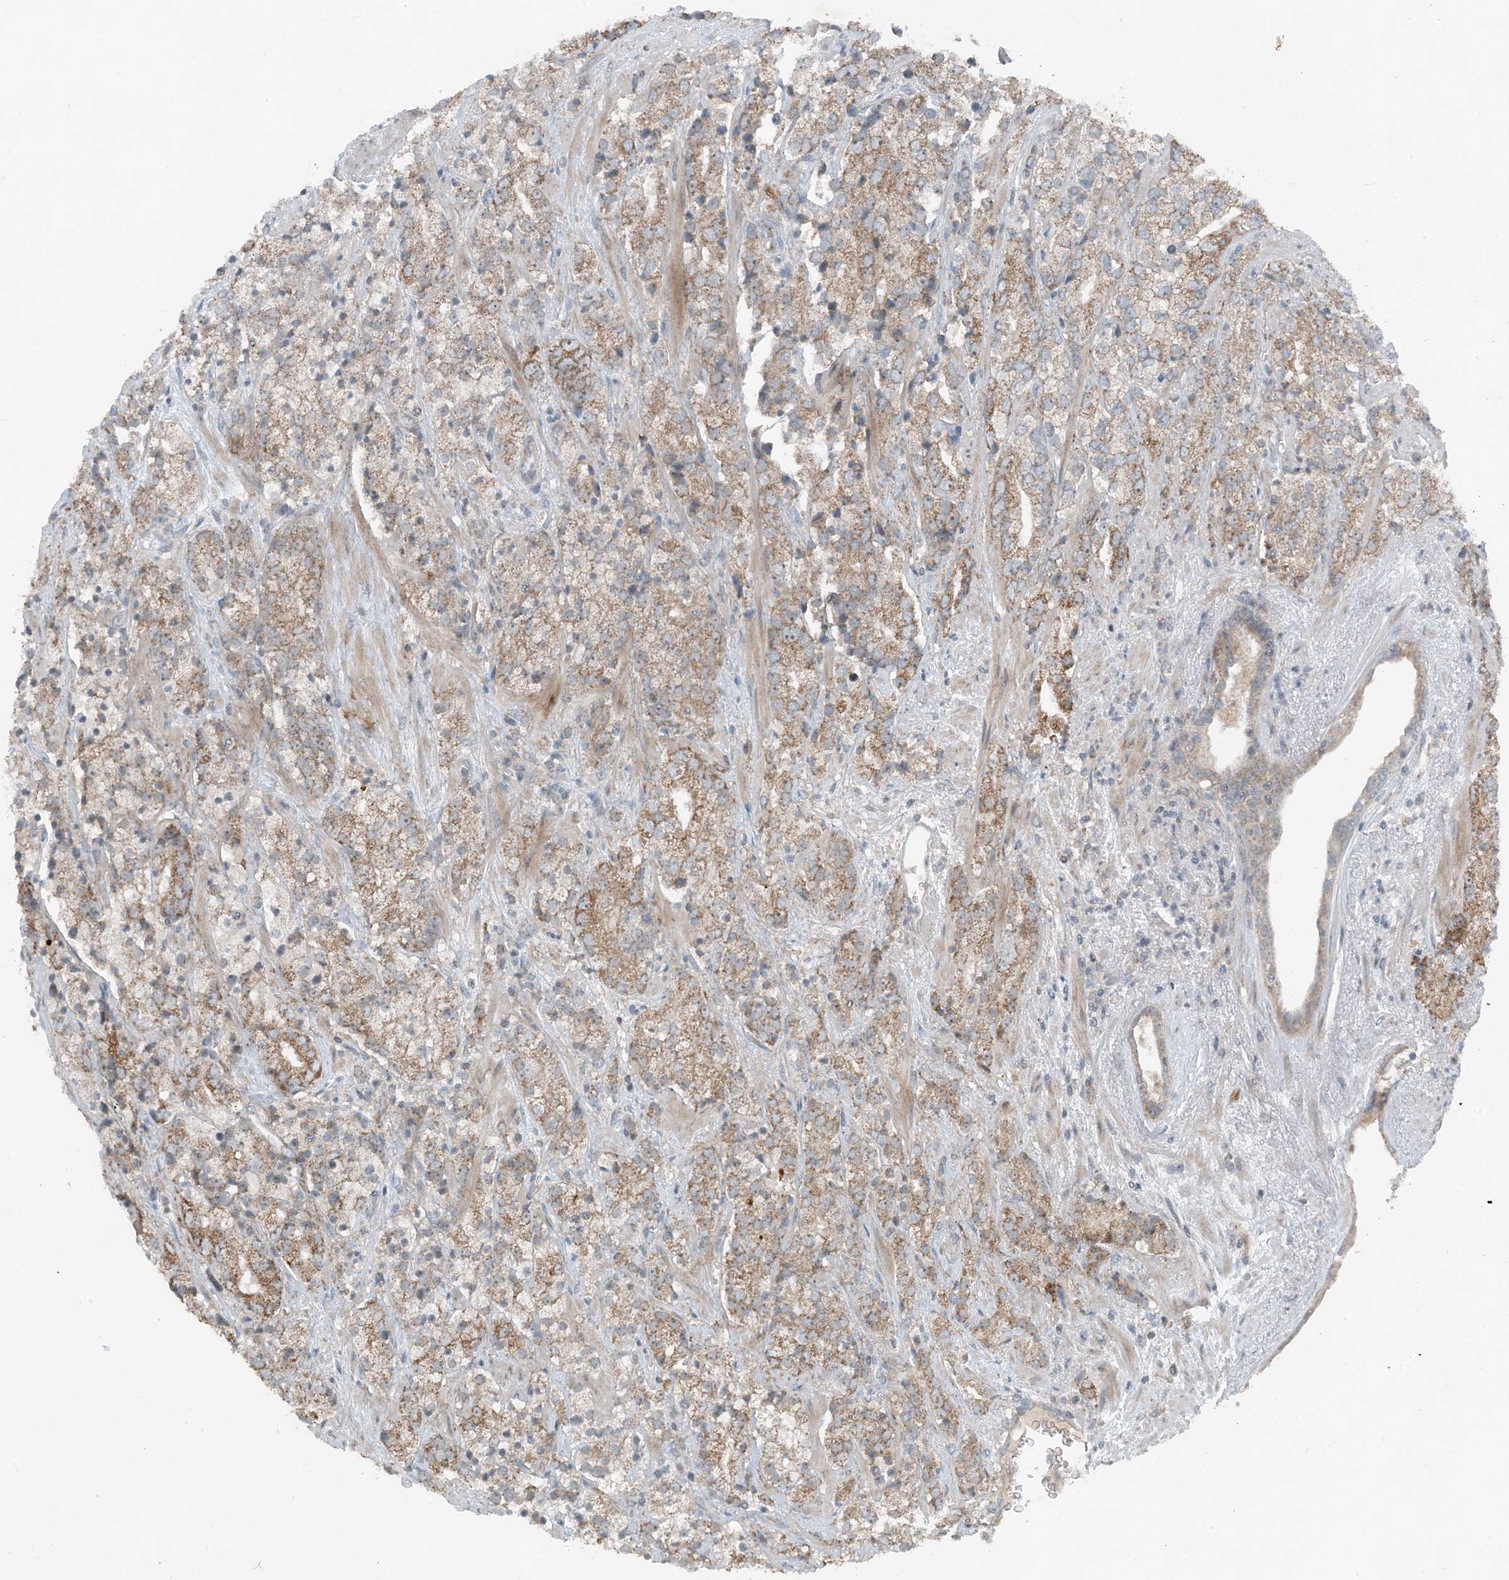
{"staining": {"intensity": "moderate", "quantity": ">75%", "location": "cytoplasmic/membranous"}, "tissue": "prostate cancer", "cell_type": "Tumor cells", "image_type": "cancer", "snomed": [{"axis": "morphology", "description": "Adenocarcinoma, High grade"}, {"axis": "topography", "description": "Prostate"}], "caption": "This is a histology image of immunohistochemistry (IHC) staining of prostate cancer, which shows moderate positivity in the cytoplasmic/membranous of tumor cells.", "gene": "MITD1", "patient": {"sex": "male", "age": 71}}